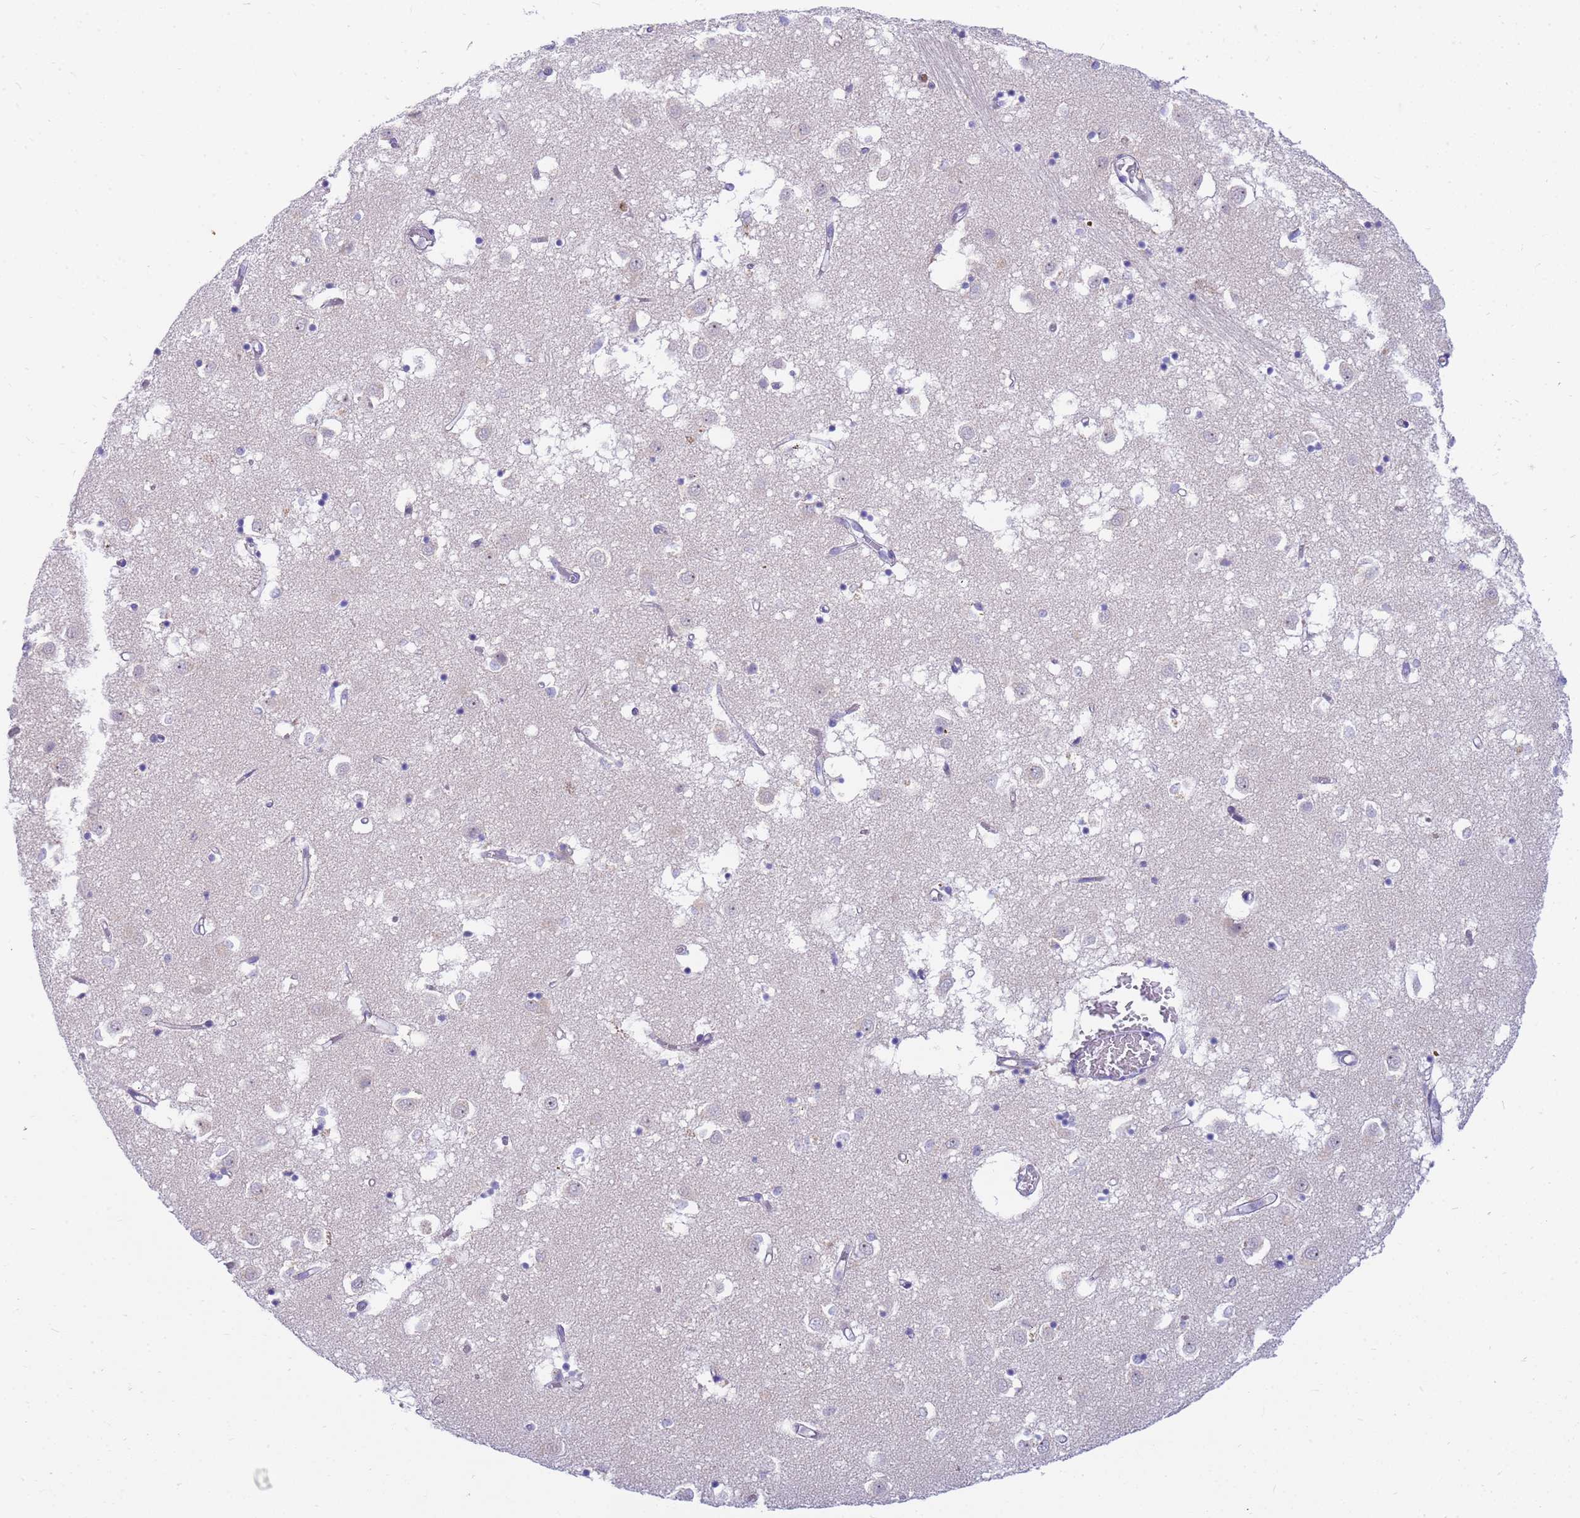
{"staining": {"intensity": "negative", "quantity": "none", "location": "none"}, "tissue": "caudate", "cell_type": "Glial cells", "image_type": "normal", "snomed": [{"axis": "morphology", "description": "Normal tissue, NOS"}, {"axis": "topography", "description": "Lateral ventricle wall"}], "caption": "IHC histopathology image of normal caudate: caudate stained with DAB reveals no significant protein staining in glial cells.", "gene": "LRATD1", "patient": {"sex": "male", "age": 70}}